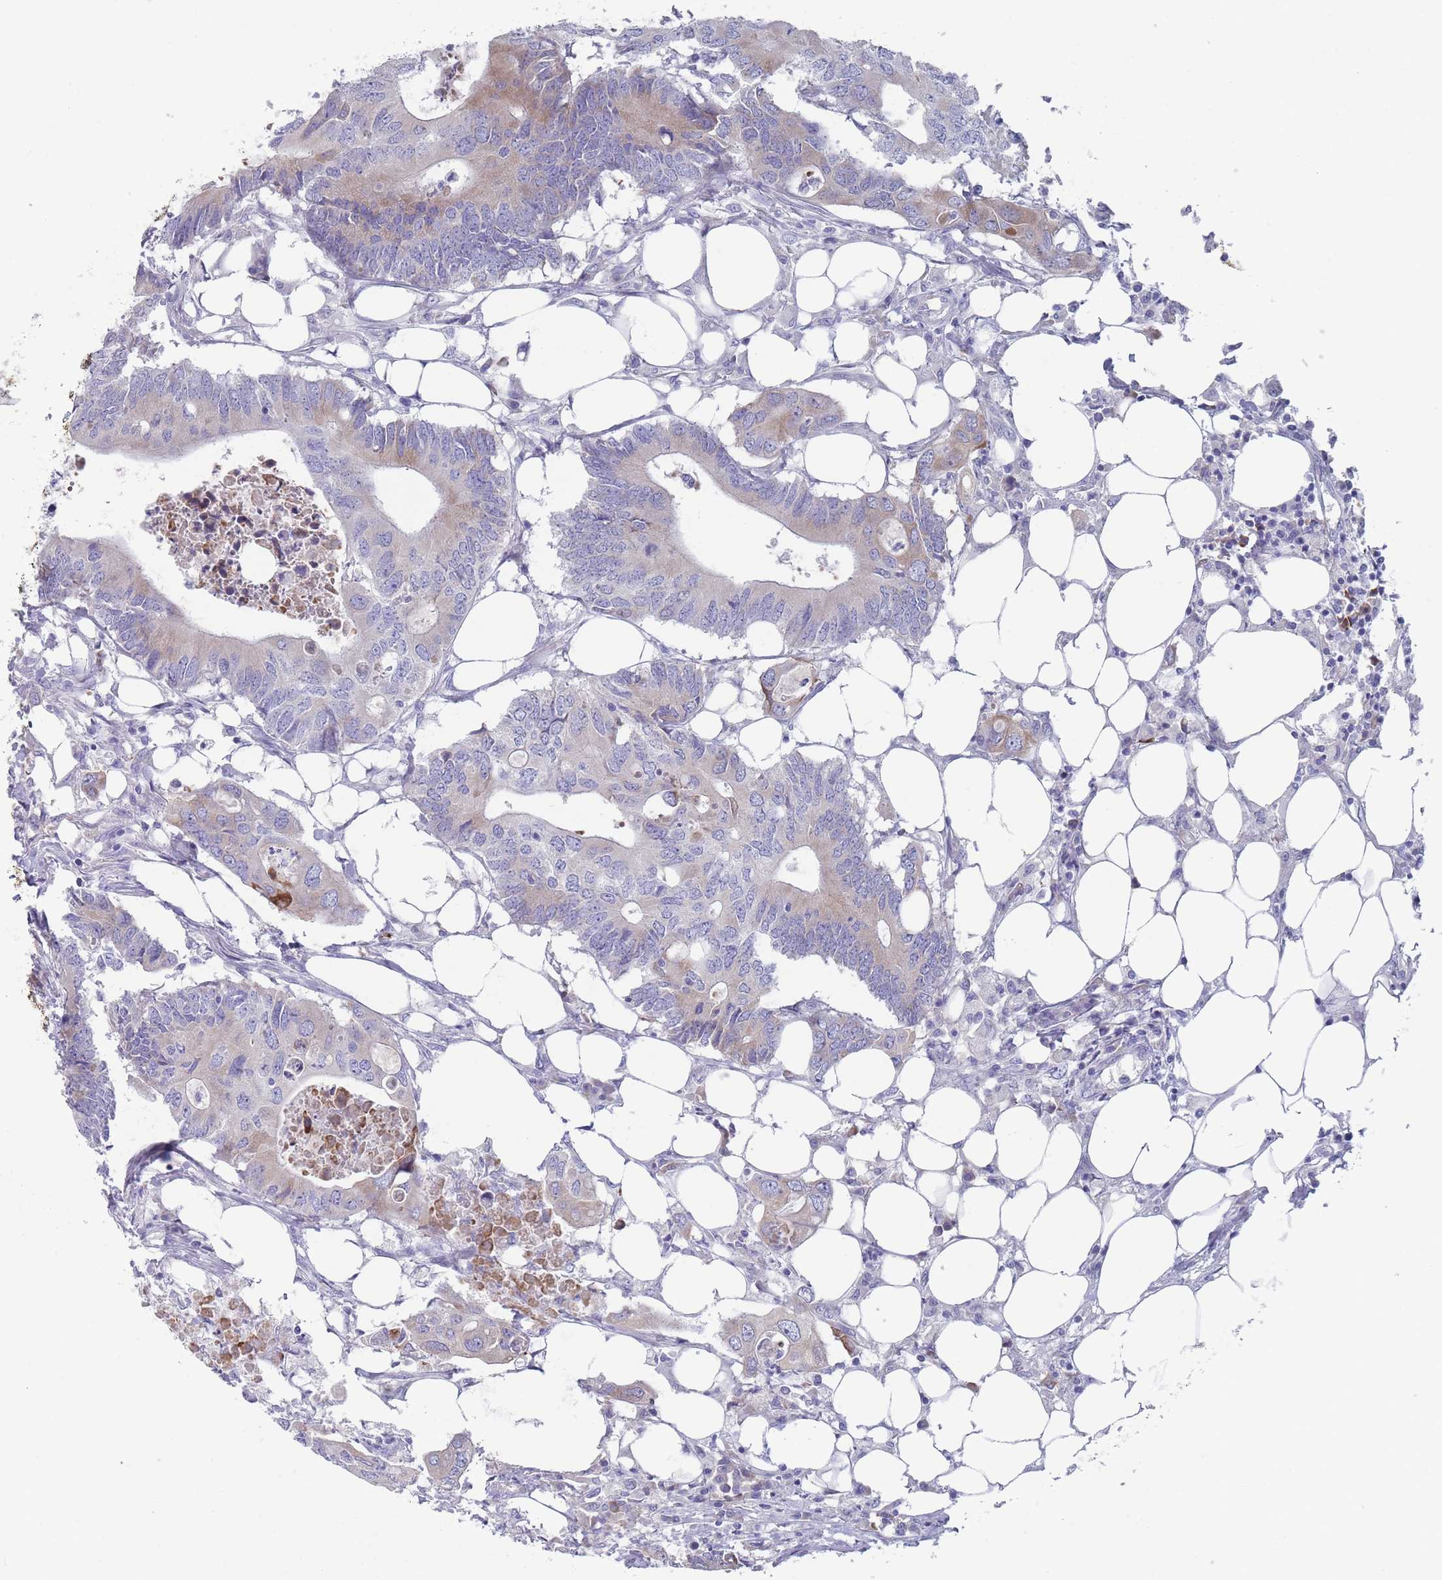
{"staining": {"intensity": "weak", "quantity": "<25%", "location": "cytoplasmic/membranous"}, "tissue": "colorectal cancer", "cell_type": "Tumor cells", "image_type": "cancer", "snomed": [{"axis": "morphology", "description": "Adenocarcinoma, NOS"}, {"axis": "topography", "description": "Colon"}], "caption": "Immunohistochemistry (IHC) of human colorectal cancer exhibits no expression in tumor cells. (DAB (3,3'-diaminobenzidine) immunohistochemistry with hematoxylin counter stain).", "gene": "ST8SIA5", "patient": {"sex": "male", "age": 71}}